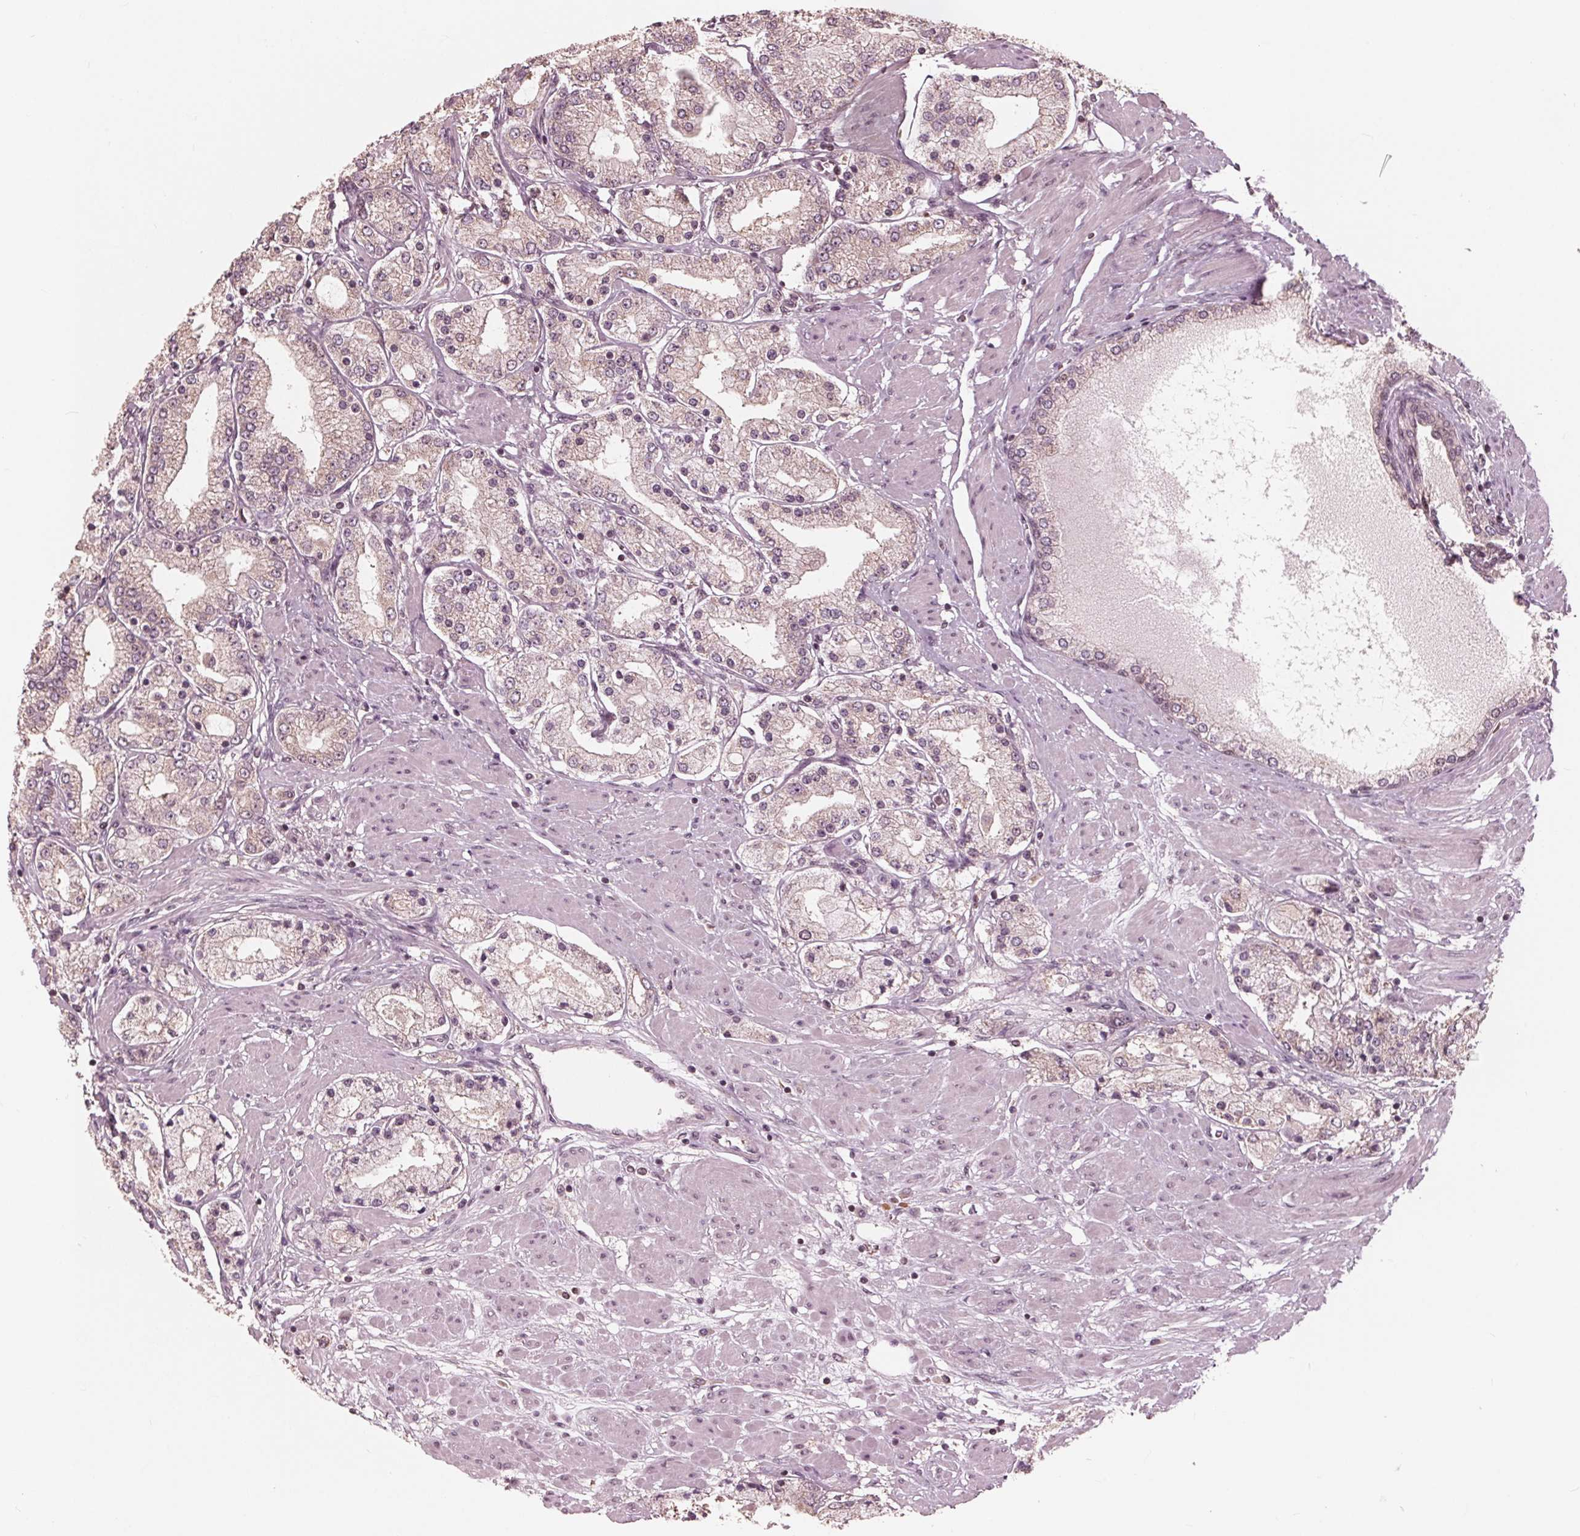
{"staining": {"intensity": "weak", "quantity": "<25%", "location": "nuclear"}, "tissue": "prostate cancer", "cell_type": "Tumor cells", "image_type": "cancer", "snomed": [{"axis": "morphology", "description": "Adenocarcinoma, High grade"}, {"axis": "topography", "description": "Prostate"}], "caption": "High magnification brightfield microscopy of prostate cancer (high-grade adenocarcinoma) stained with DAB (brown) and counterstained with hematoxylin (blue): tumor cells show no significant expression.", "gene": "HIRIP3", "patient": {"sex": "male", "age": 67}}